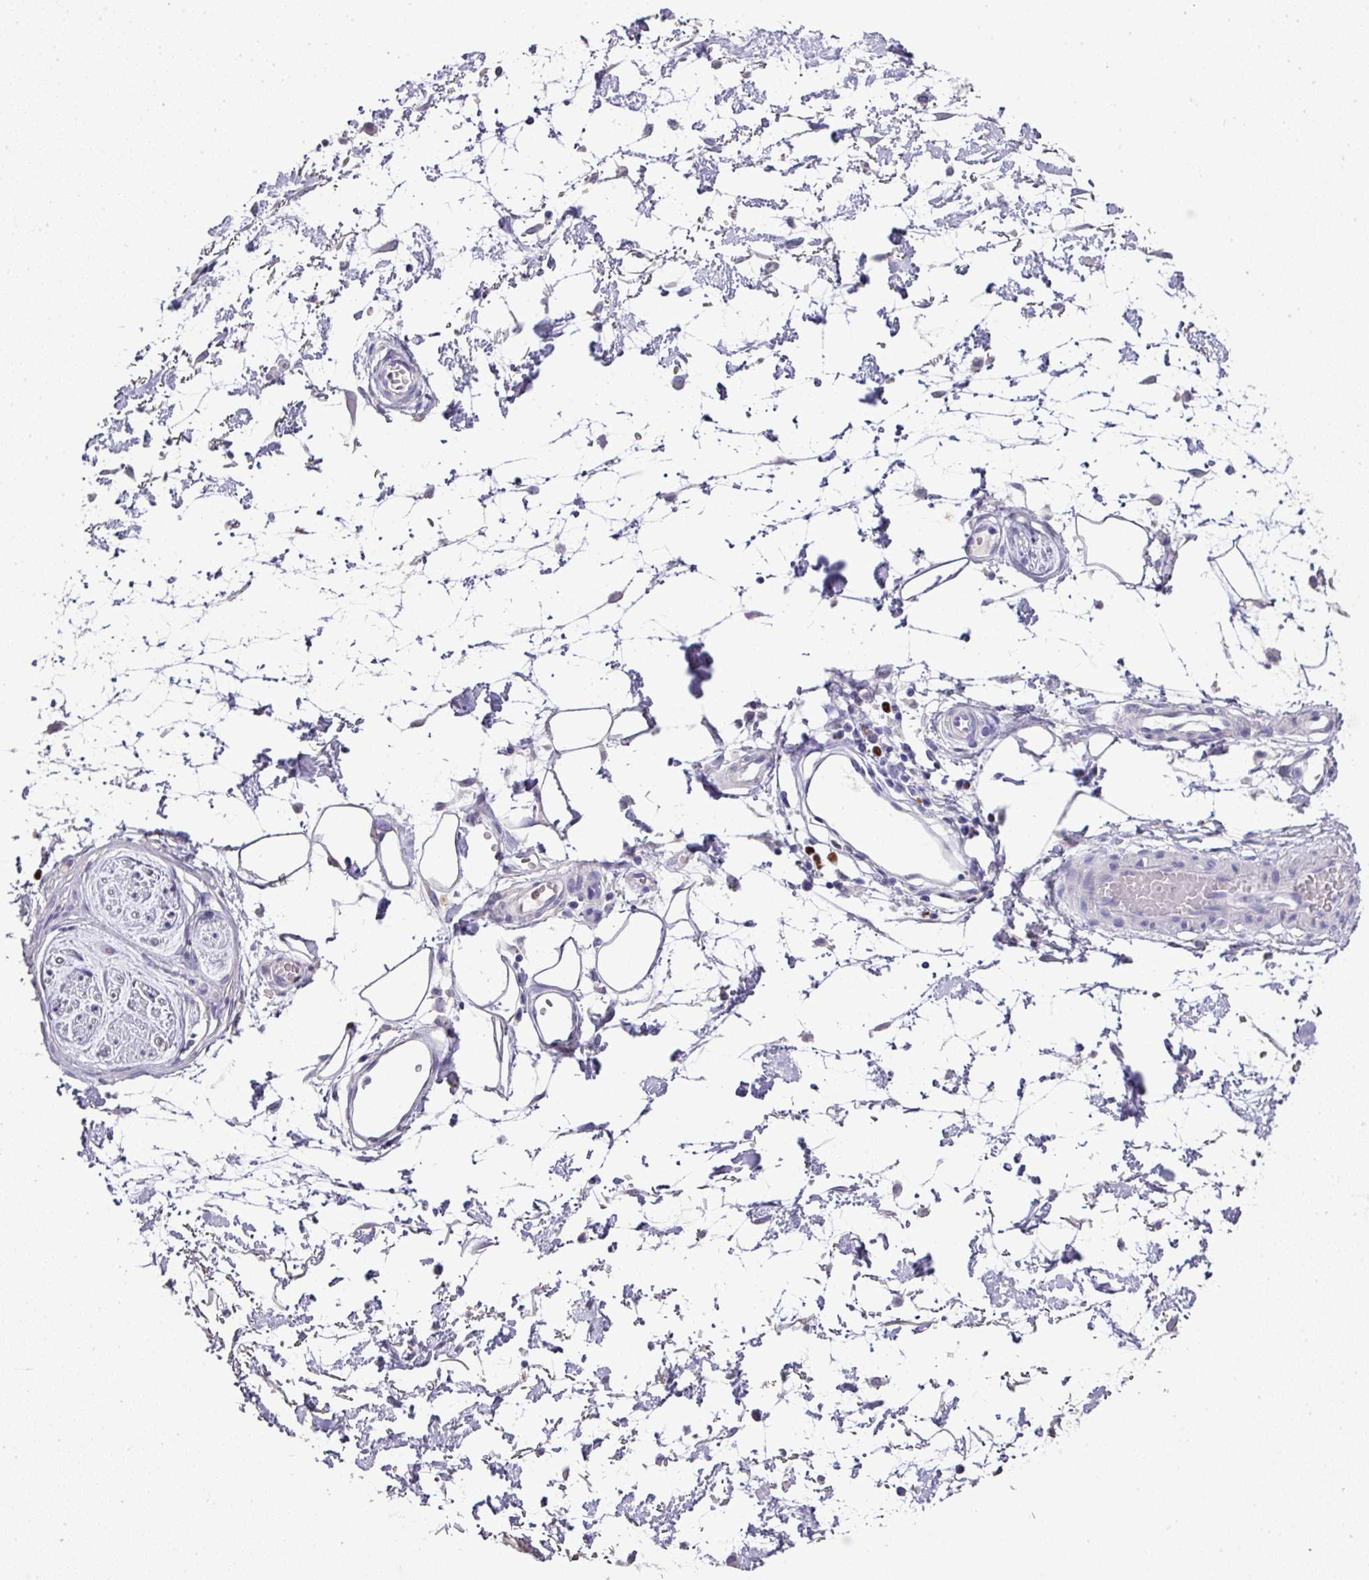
{"staining": {"intensity": "negative", "quantity": "none", "location": "none"}, "tissue": "adipose tissue", "cell_type": "Adipocytes", "image_type": "normal", "snomed": [{"axis": "morphology", "description": "Normal tissue, NOS"}, {"axis": "topography", "description": "Vulva"}, {"axis": "topography", "description": "Peripheral nerve tissue"}], "caption": "Immunohistochemistry (IHC) photomicrograph of benign human adipose tissue stained for a protein (brown), which demonstrates no positivity in adipocytes. (Stains: DAB immunohistochemistry with hematoxylin counter stain, Microscopy: brightfield microscopy at high magnification).", "gene": "BCL11A", "patient": {"sex": "female", "age": 68}}